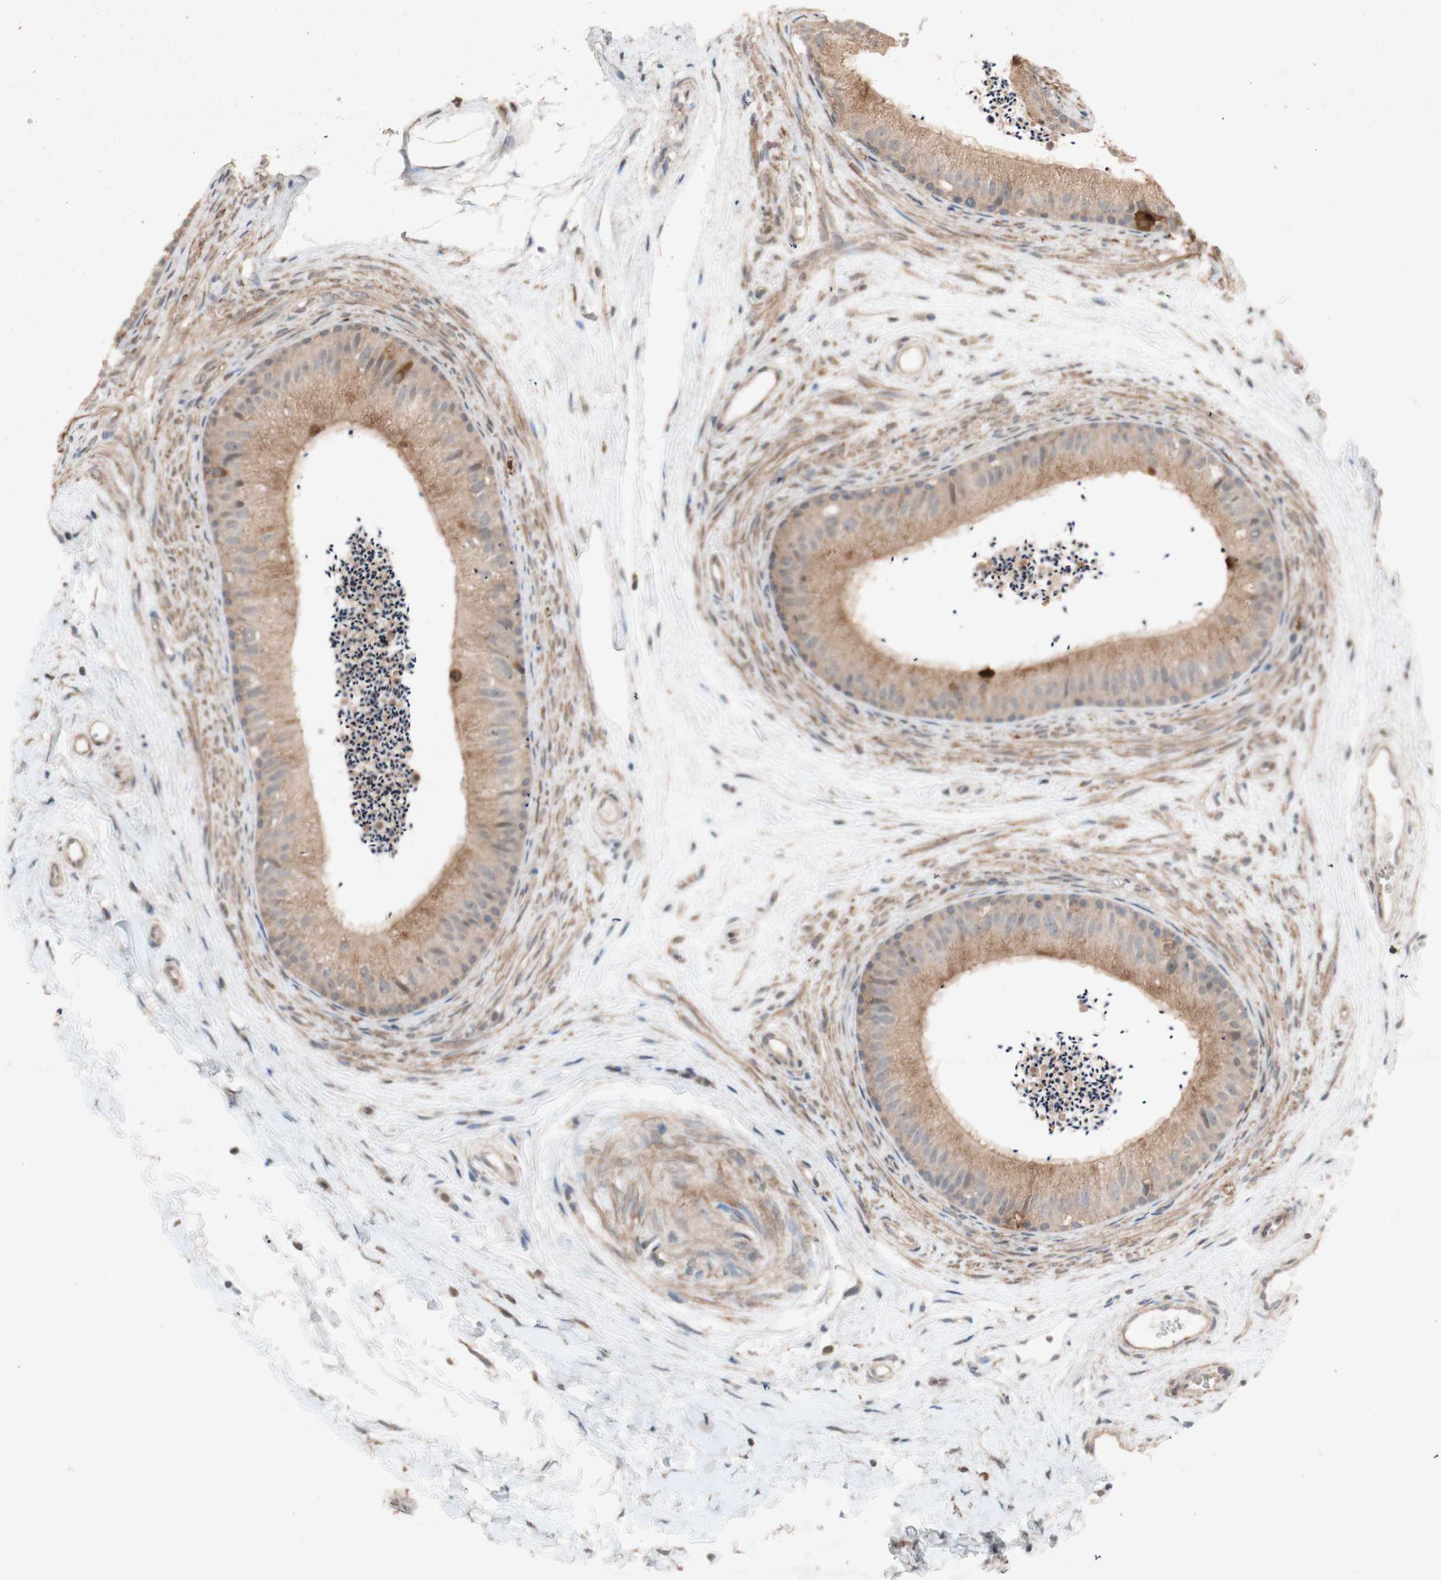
{"staining": {"intensity": "moderate", "quantity": ">75%", "location": "cytoplasmic/membranous"}, "tissue": "epididymis", "cell_type": "Glandular cells", "image_type": "normal", "snomed": [{"axis": "morphology", "description": "Normal tissue, NOS"}, {"axis": "topography", "description": "Epididymis"}], "caption": "Unremarkable epididymis displays moderate cytoplasmic/membranous expression in approximately >75% of glandular cells, visualized by immunohistochemistry.", "gene": "ATP6V1F", "patient": {"sex": "male", "age": 56}}